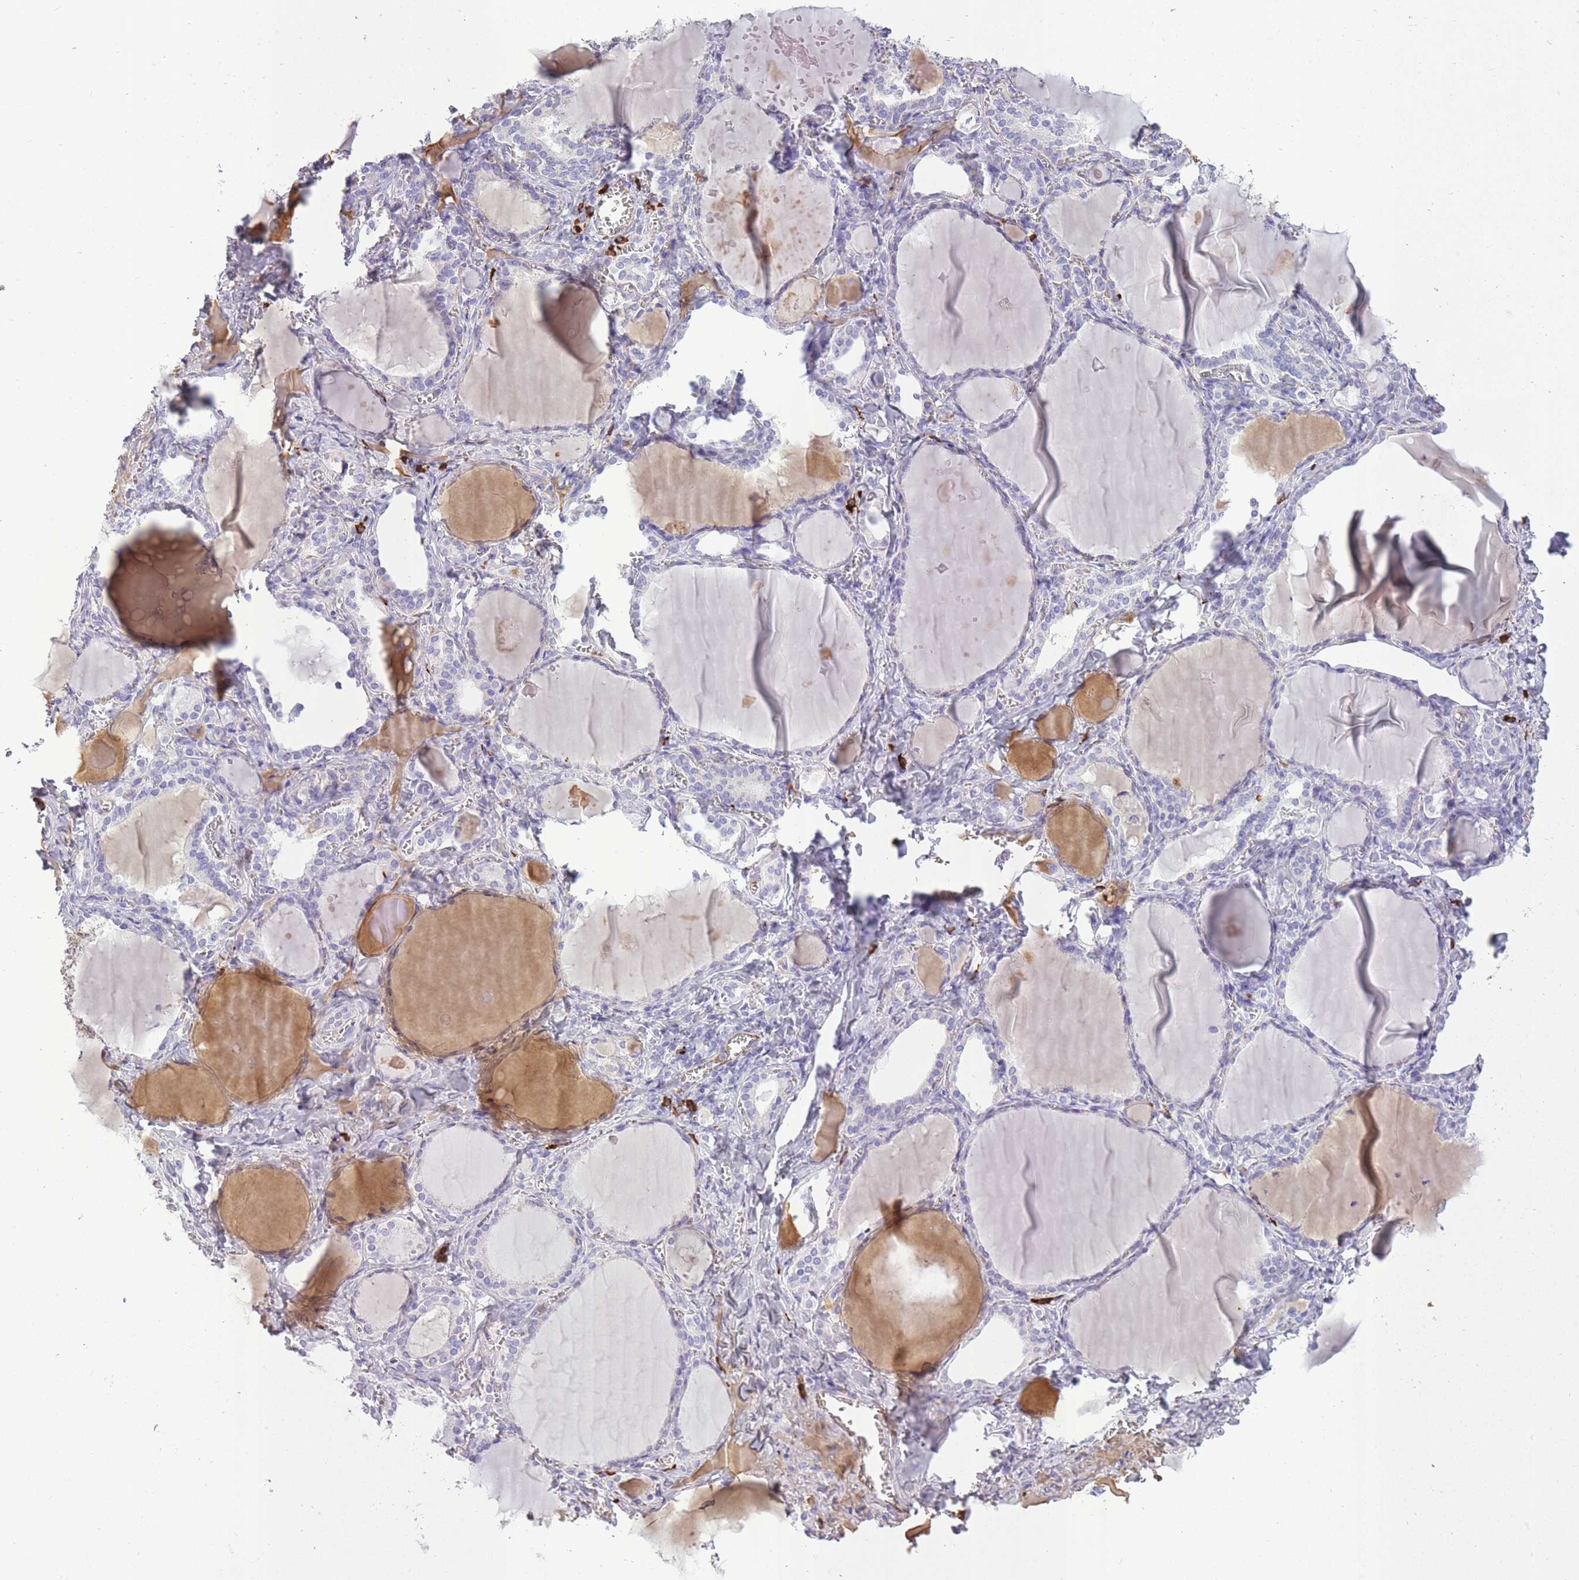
{"staining": {"intensity": "negative", "quantity": "none", "location": "none"}, "tissue": "thyroid gland", "cell_type": "Glandular cells", "image_type": "normal", "snomed": [{"axis": "morphology", "description": "Normal tissue, NOS"}, {"axis": "topography", "description": "Thyroid gland"}], "caption": "An immunohistochemistry (IHC) image of unremarkable thyroid gland is shown. There is no staining in glandular cells of thyroid gland.", "gene": "IGKV1", "patient": {"sex": "female", "age": 42}}